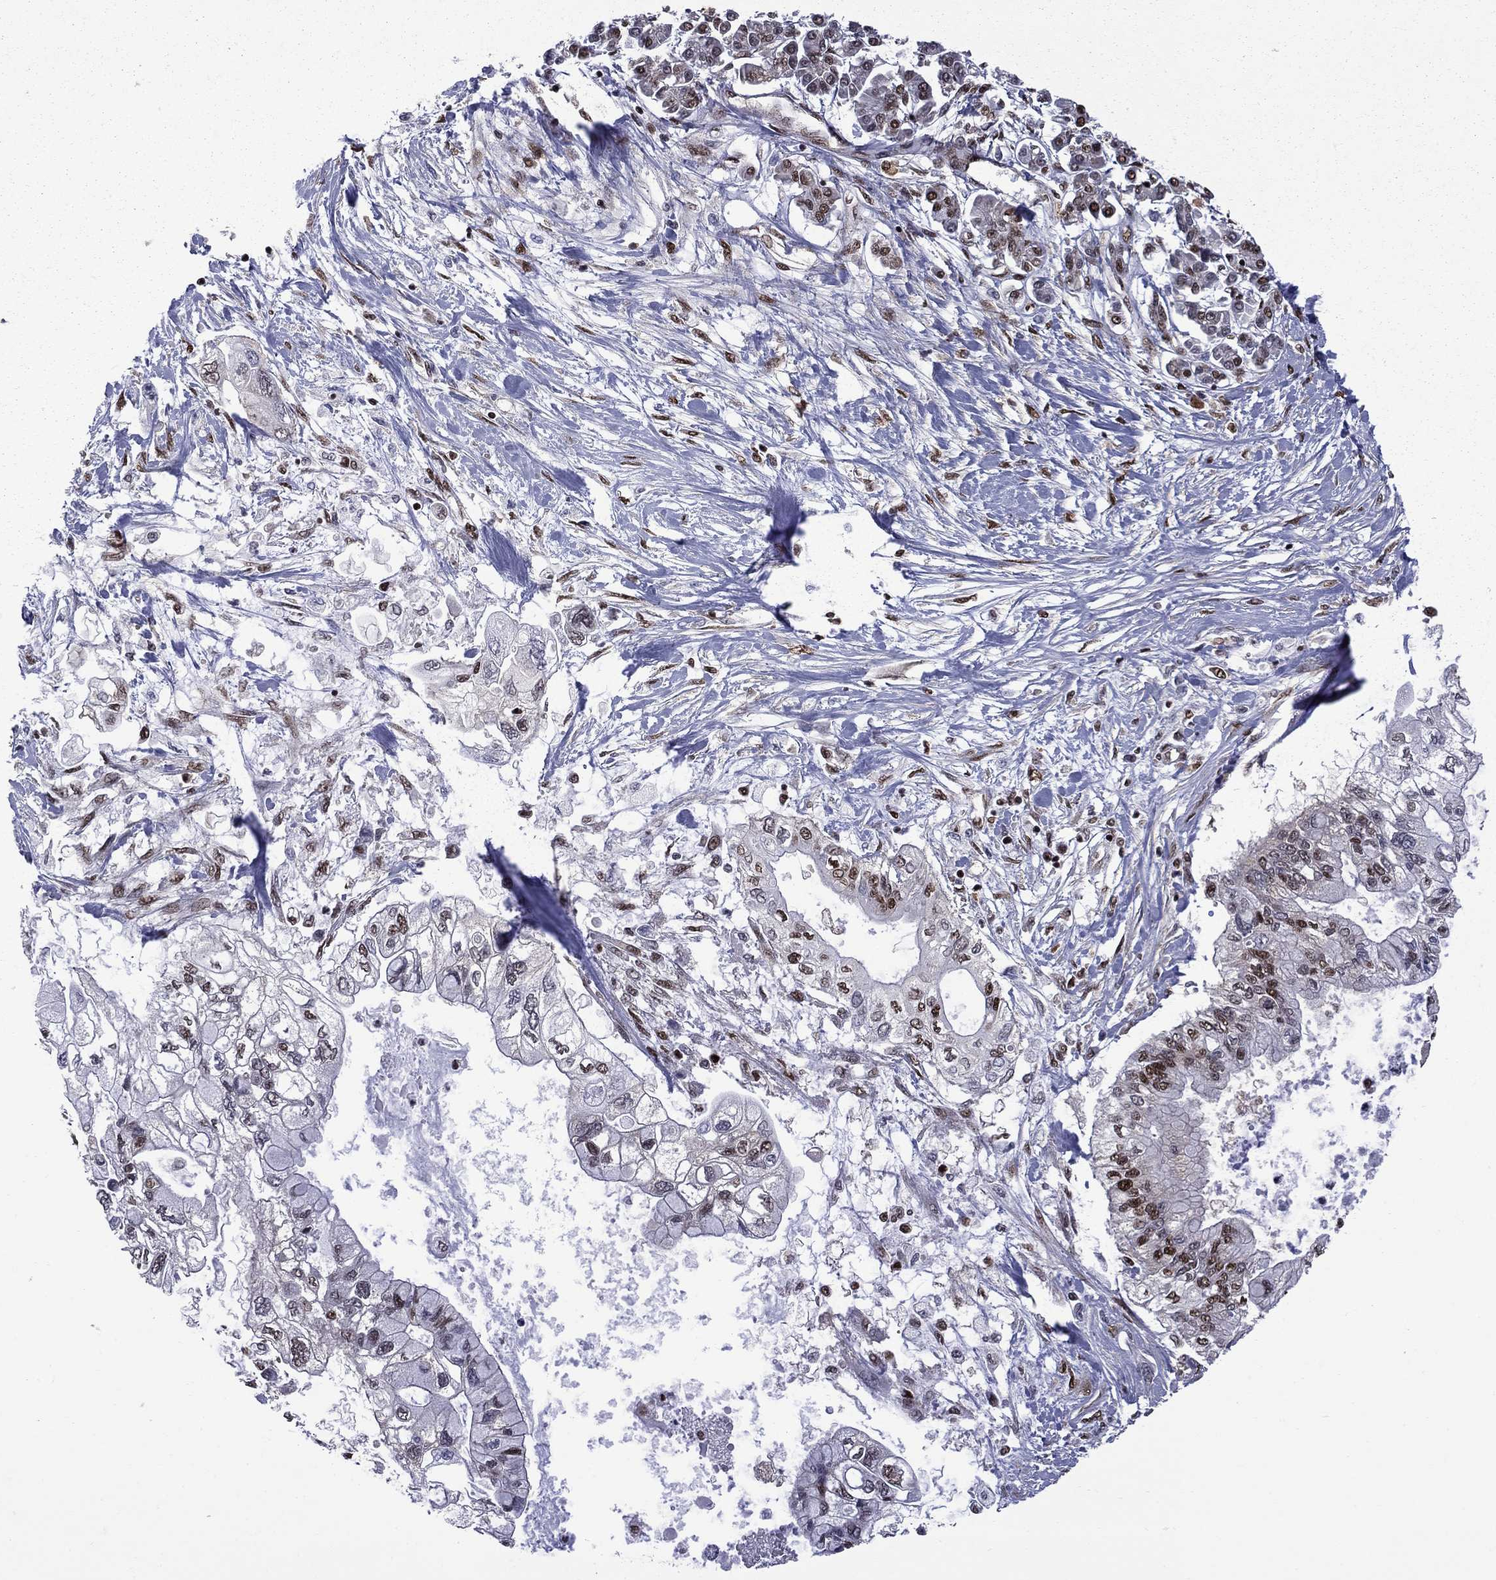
{"staining": {"intensity": "strong", "quantity": "<25%", "location": "nuclear"}, "tissue": "pancreatic cancer", "cell_type": "Tumor cells", "image_type": "cancer", "snomed": [{"axis": "morphology", "description": "Adenocarcinoma, NOS"}, {"axis": "topography", "description": "Pancreas"}], "caption": "Approximately <25% of tumor cells in pancreatic cancer exhibit strong nuclear protein expression as visualized by brown immunohistochemical staining.", "gene": "MED25", "patient": {"sex": "female", "age": 77}}